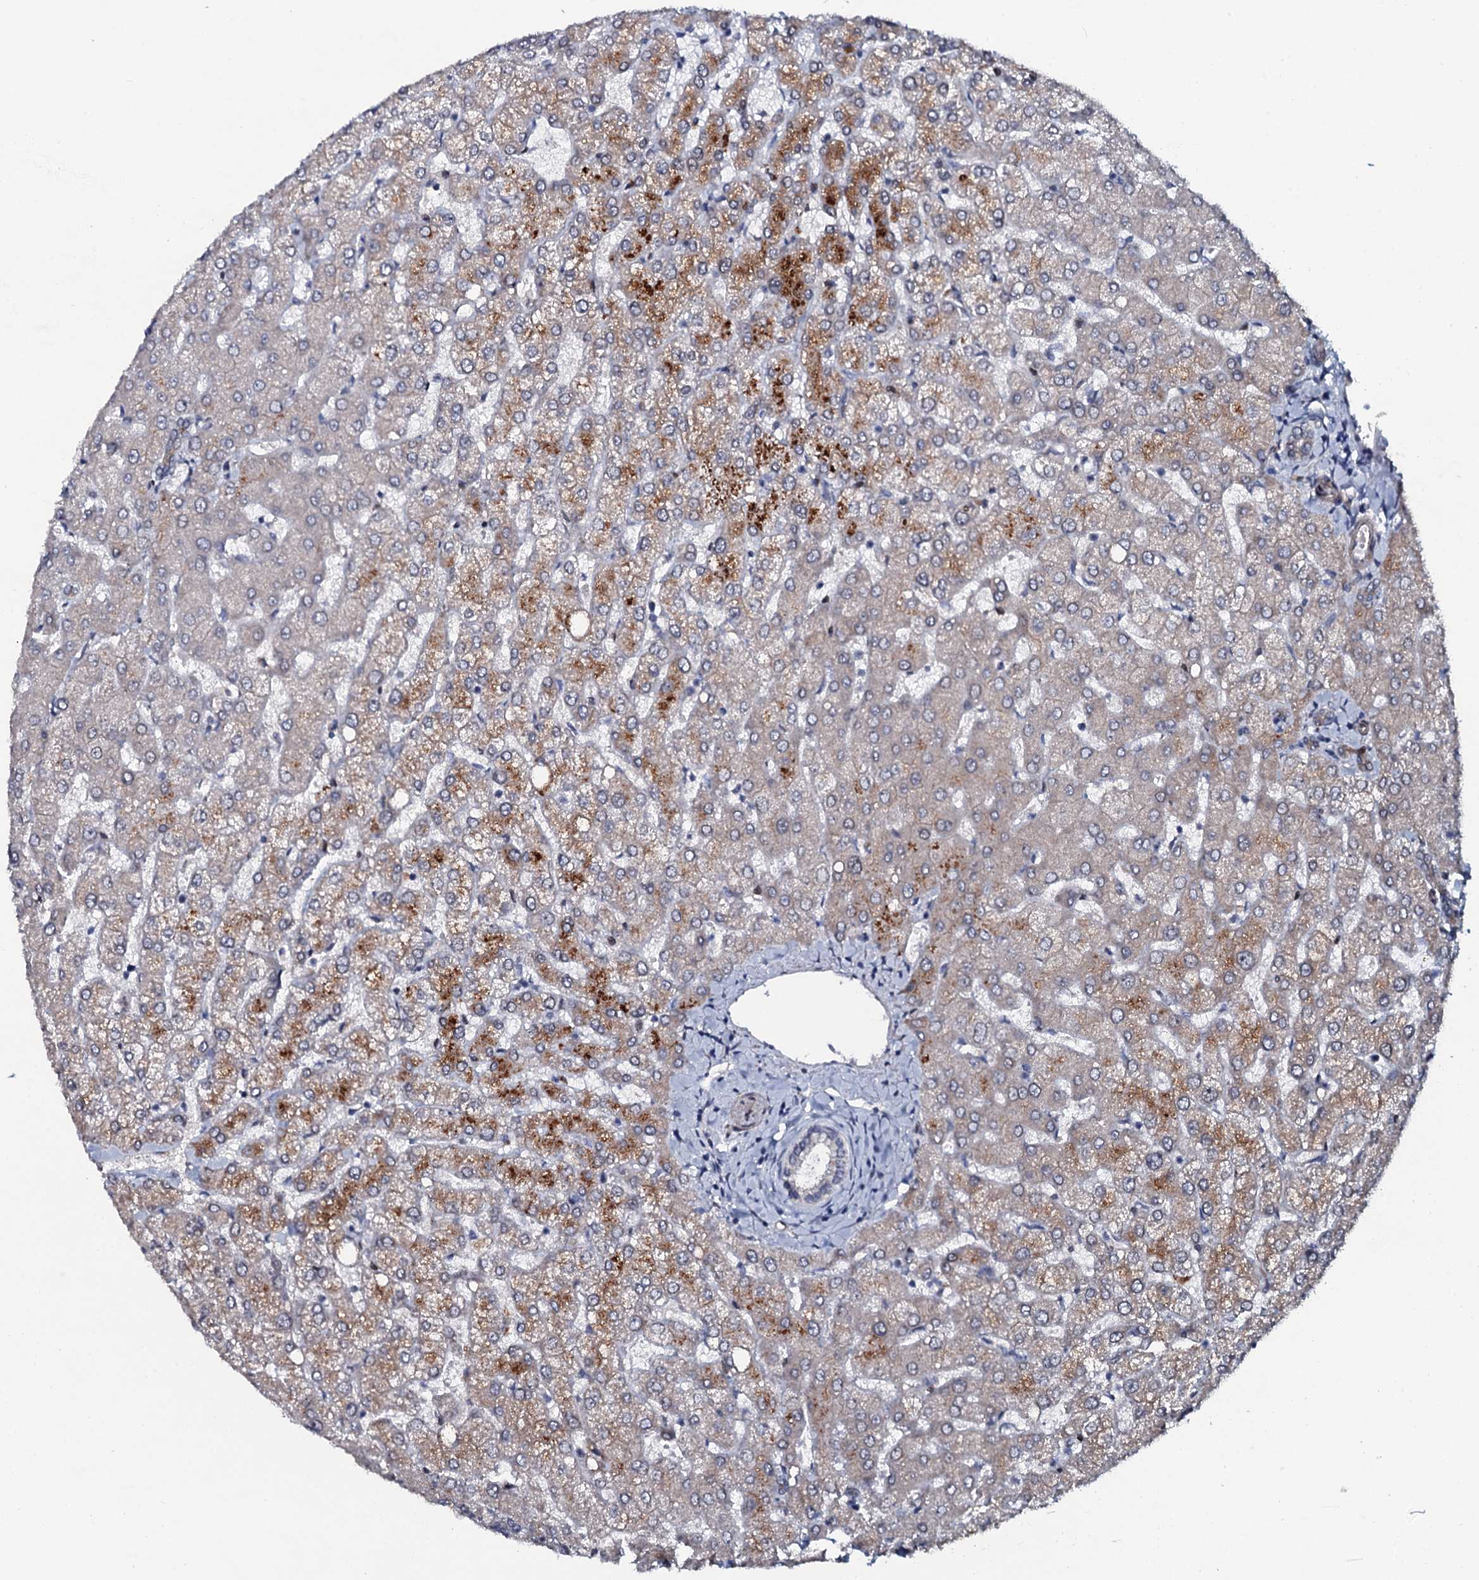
{"staining": {"intensity": "negative", "quantity": "none", "location": "none"}, "tissue": "liver", "cell_type": "Cholangiocytes", "image_type": "normal", "snomed": [{"axis": "morphology", "description": "Normal tissue, NOS"}, {"axis": "topography", "description": "Liver"}], "caption": "The IHC photomicrograph has no significant expression in cholangiocytes of liver. The staining was performed using DAB (3,3'-diaminobenzidine) to visualize the protein expression in brown, while the nuclei were stained in blue with hematoxylin (Magnification: 20x).", "gene": "KCTD4", "patient": {"sex": "female", "age": 54}}